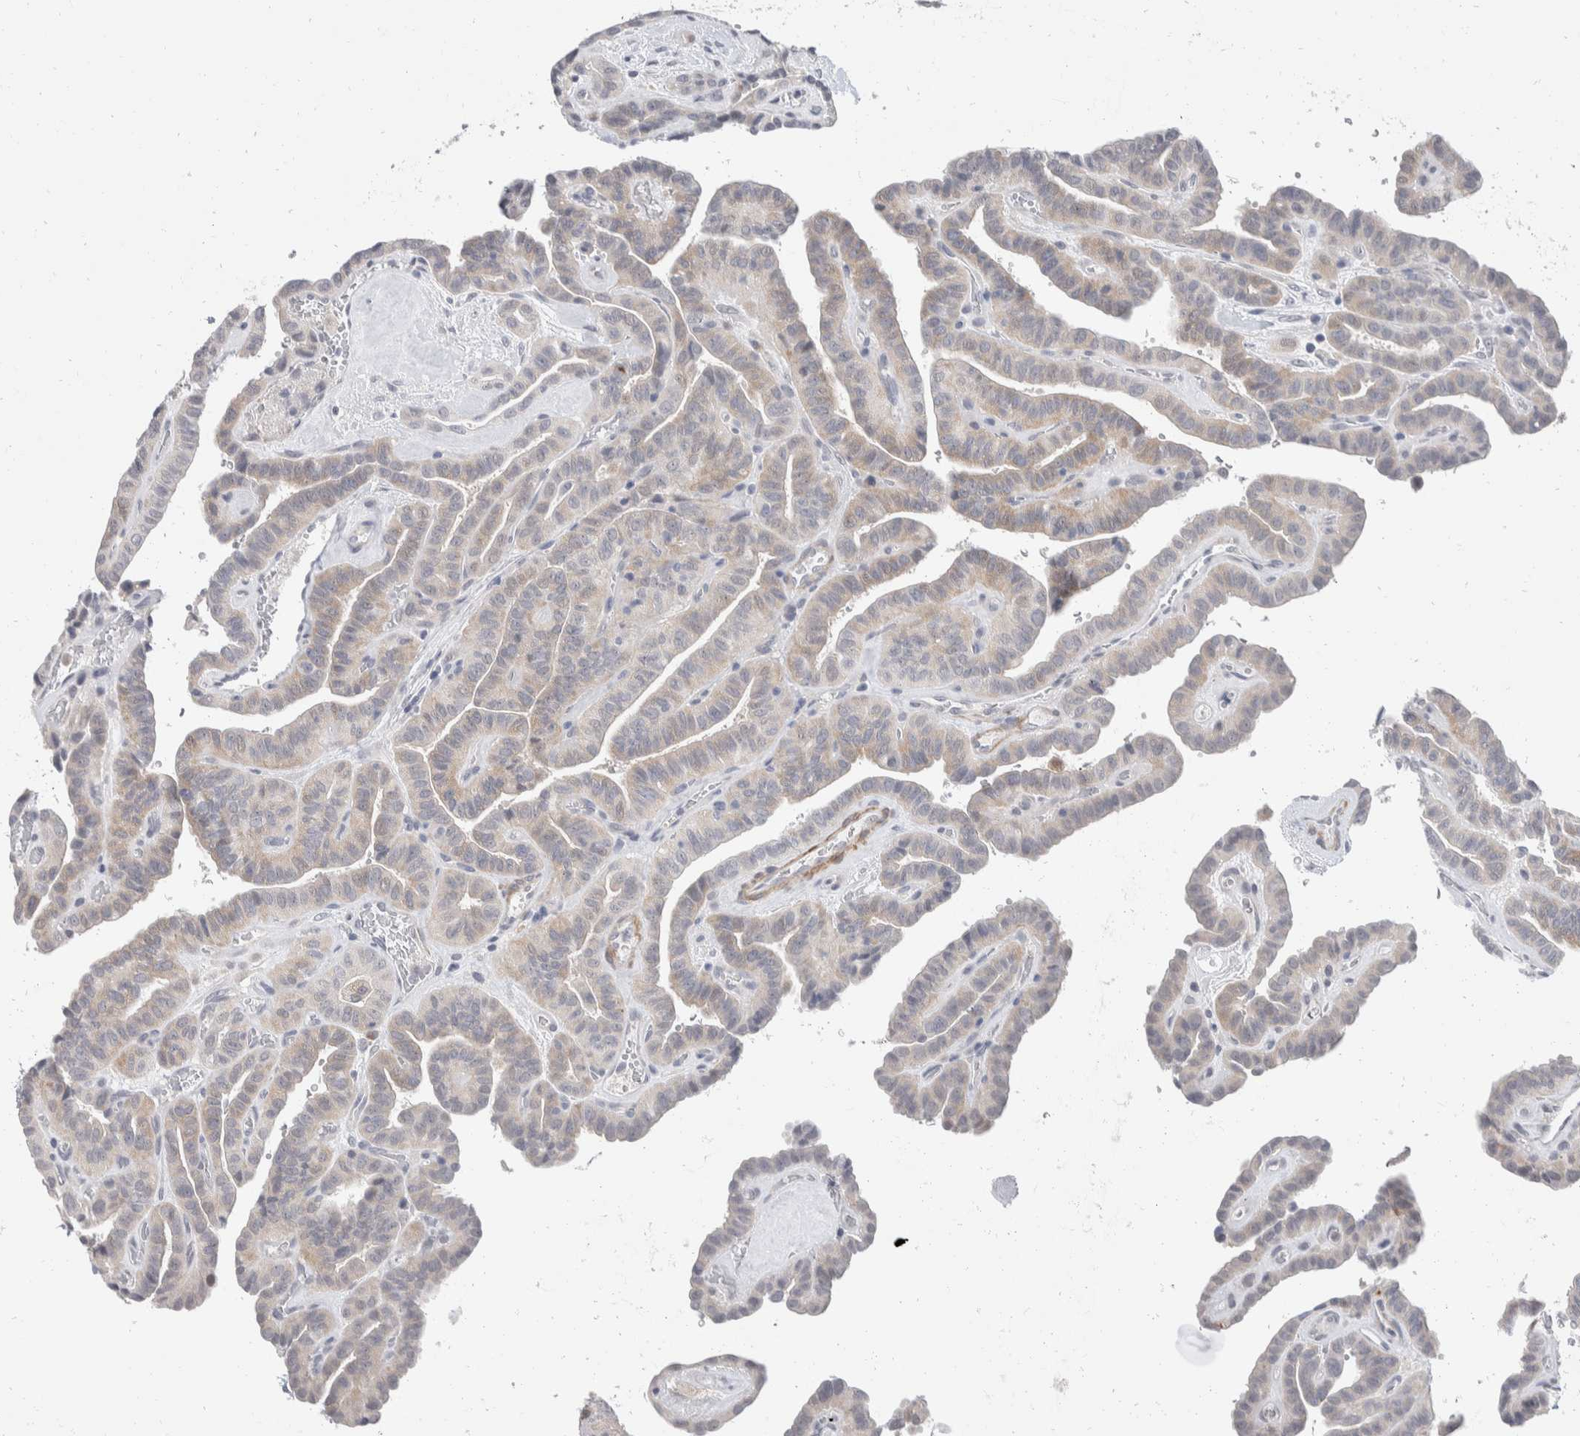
{"staining": {"intensity": "weak", "quantity": "<25%", "location": "cytoplasmic/membranous"}, "tissue": "thyroid cancer", "cell_type": "Tumor cells", "image_type": "cancer", "snomed": [{"axis": "morphology", "description": "Papillary adenocarcinoma, NOS"}, {"axis": "topography", "description": "Thyroid gland"}], "caption": "Immunohistochemistry of human papillary adenocarcinoma (thyroid) demonstrates no expression in tumor cells.", "gene": "CATSPERD", "patient": {"sex": "male", "age": 77}}